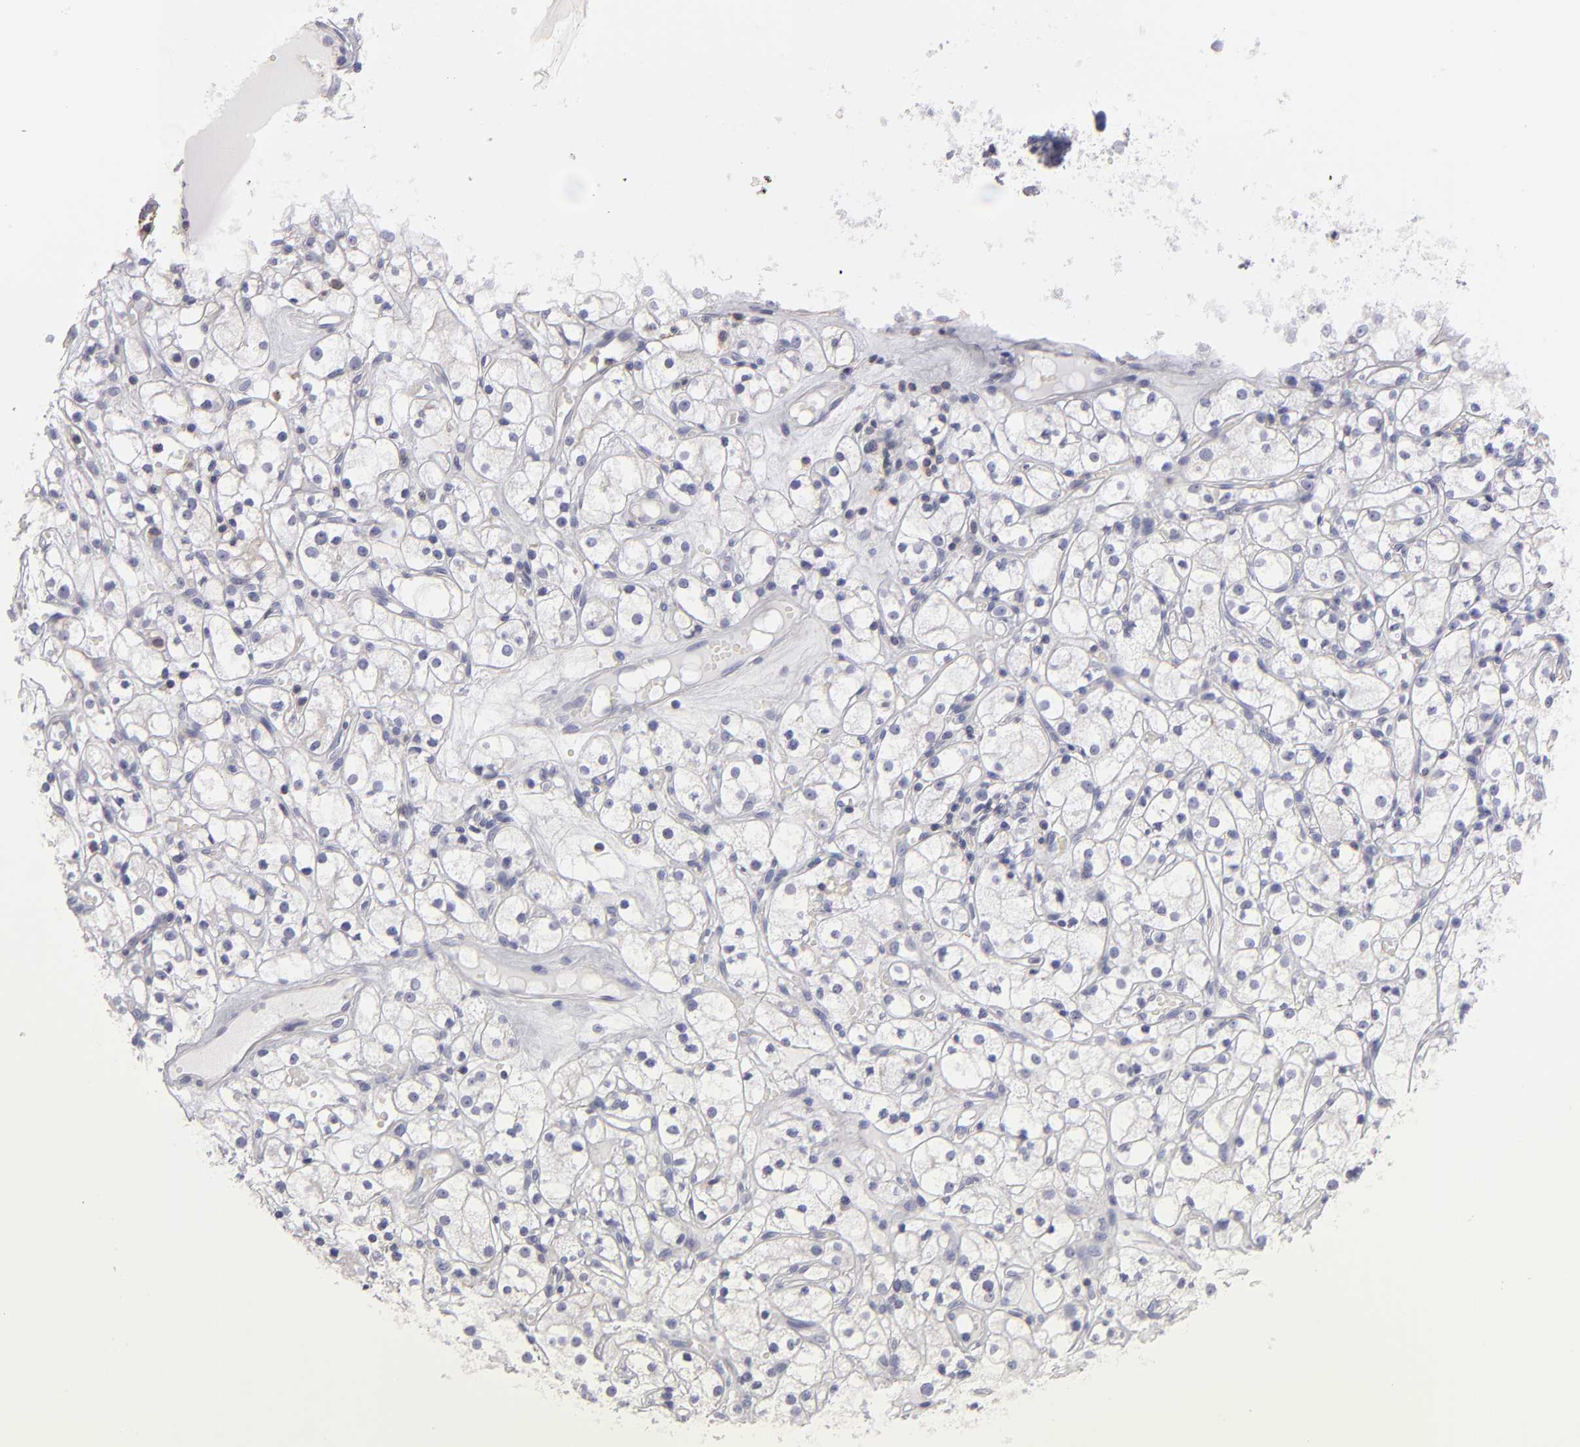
{"staining": {"intensity": "negative", "quantity": "none", "location": "none"}, "tissue": "renal cancer", "cell_type": "Tumor cells", "image_type": "cancer", "snomed": [{"axis": "morphology", "description": "Adenocarcinoma, NOS"}, {"axis": "topography", "description": "Kidney"}], "caption": "DAB immunohistochemical staining of human renal cancer displays no significant expression in tumor cells.", "gene": "ABCB1", "patient": {"sex": "male", "age": 61}}